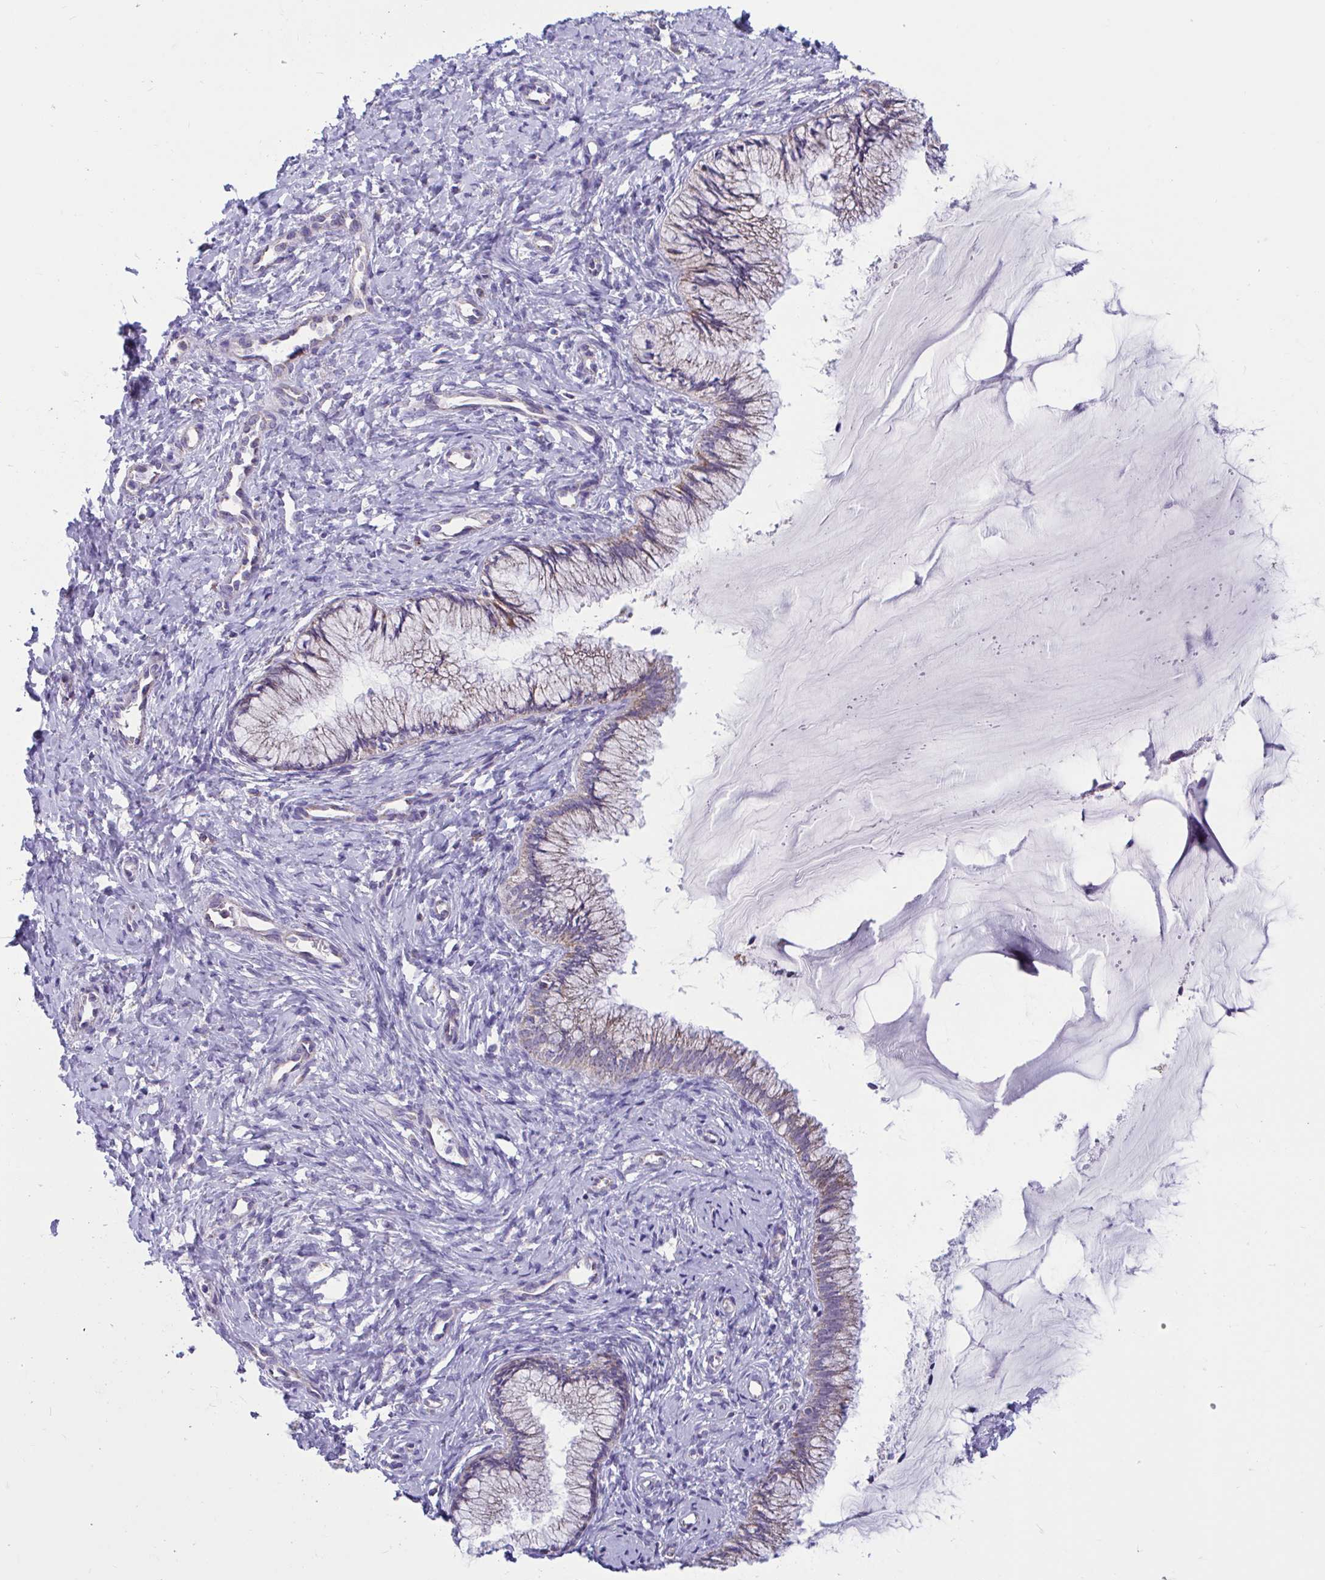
{"staining": {"intensity": "moderate", "quantity": "25%-75%", "location": "cytoplasmic/membranous"}, "tissue": "cervix", "cell_type": "Glandular cells", "image_type": "normal", "snomed": [{"axis": "morphology", "description": "Normal tissue, NOS"}, {"axis": "topography", "description": "Cervix"}], "caption": "Brown immunohistochemical staining in unremarkable human cervix reveals moderate cytoplasmic/membranous expression in about 25%-75% of glandular cells.", "gene": "OR13A1", "patient": {"sex": "female", "age": 37}}